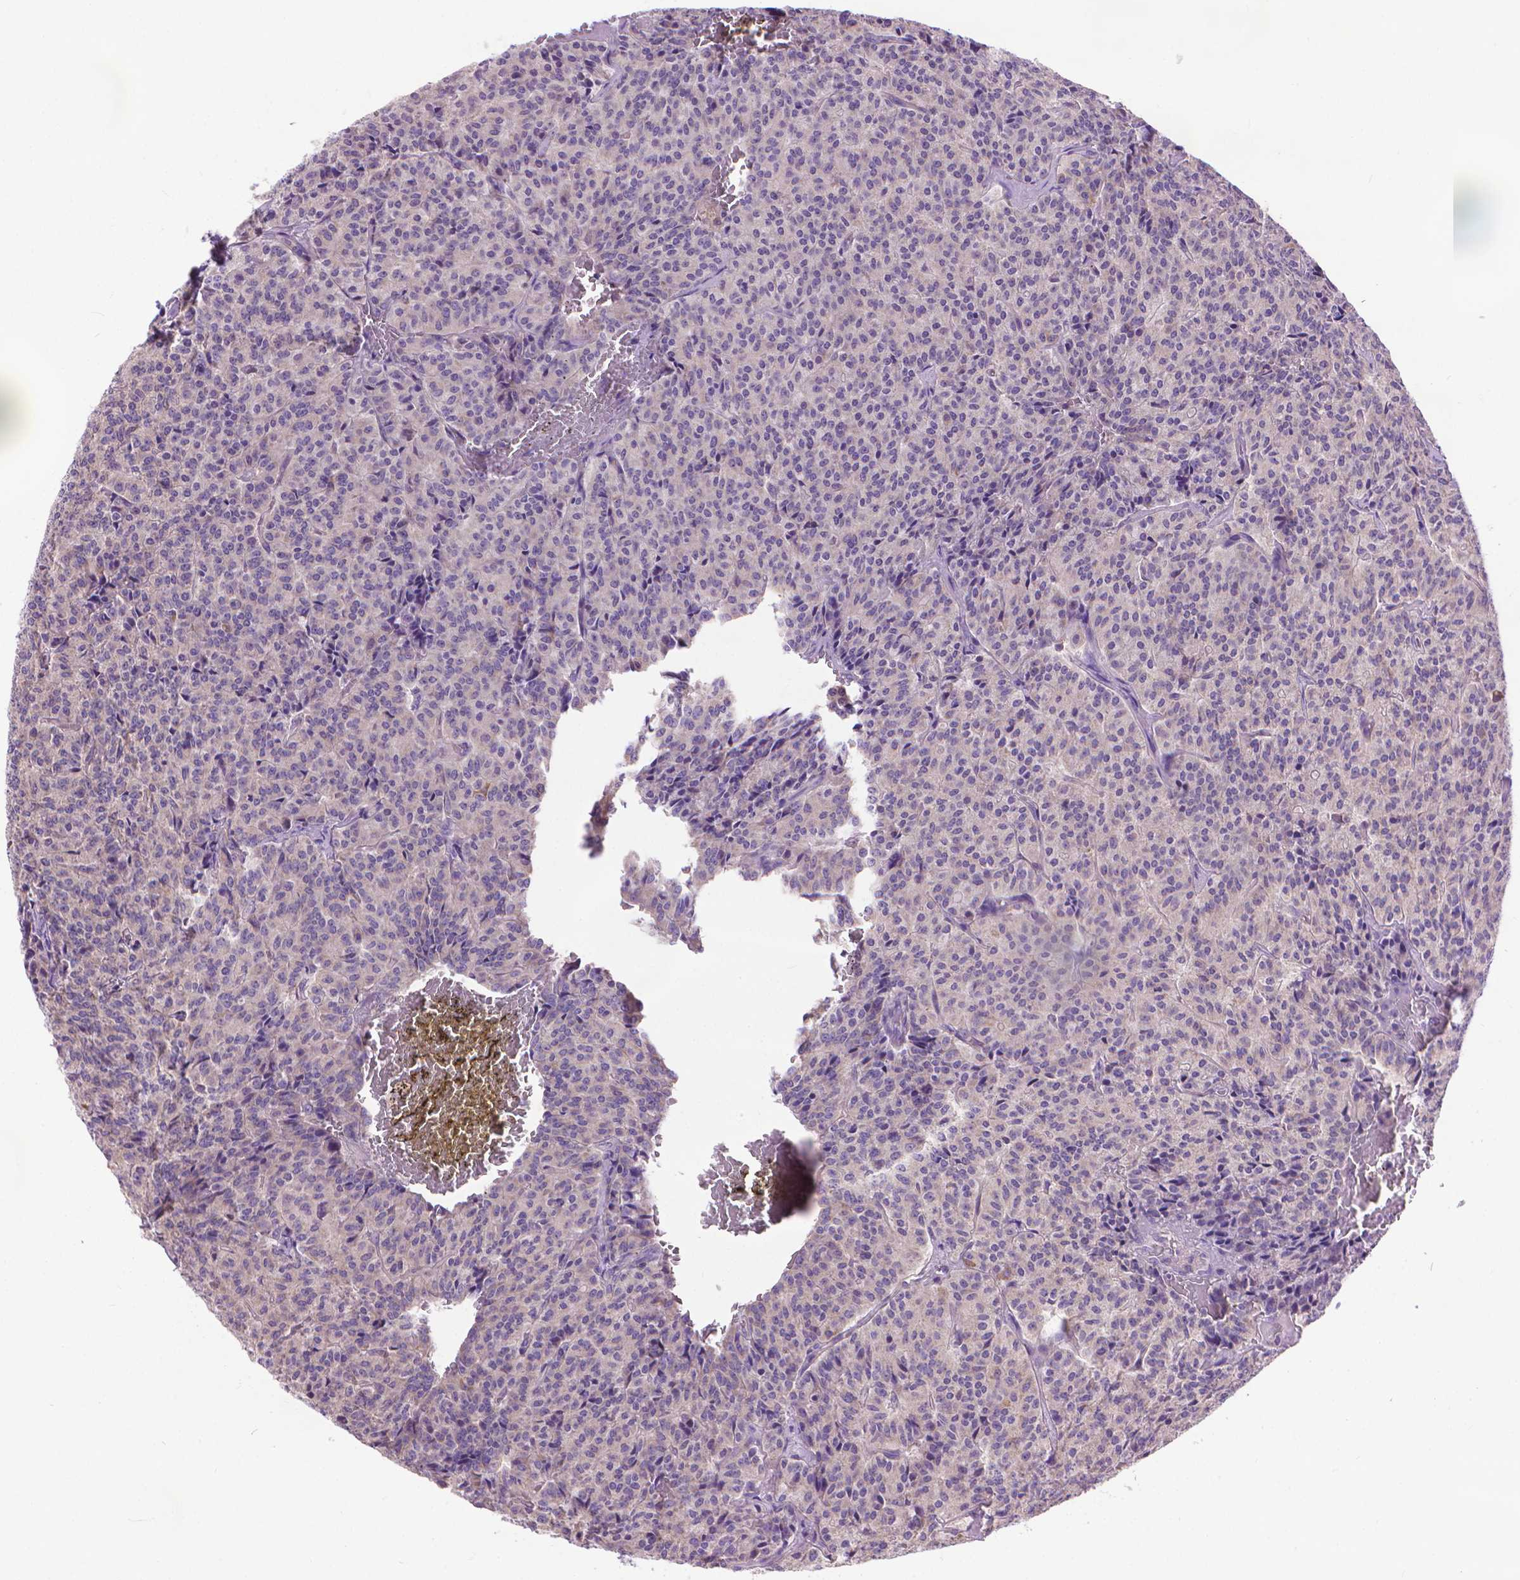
{"staining": {"intensity": "negative", "quantity": "none", "location": "none"}, "tissue": "carcinoid", "cell_type": "Tumor cells", "image_type": "cancer", "snomed": [{"axis": "morphology", "description": "Carcinoid, malignant, NOS"}, {"axis": "topography", "description": "Lung"}], "caption": "Tumor cells are negative for brown protein staining in carcinoid.", "gene": "SYN1", "patient": {"sex": "male", "age": 70}}